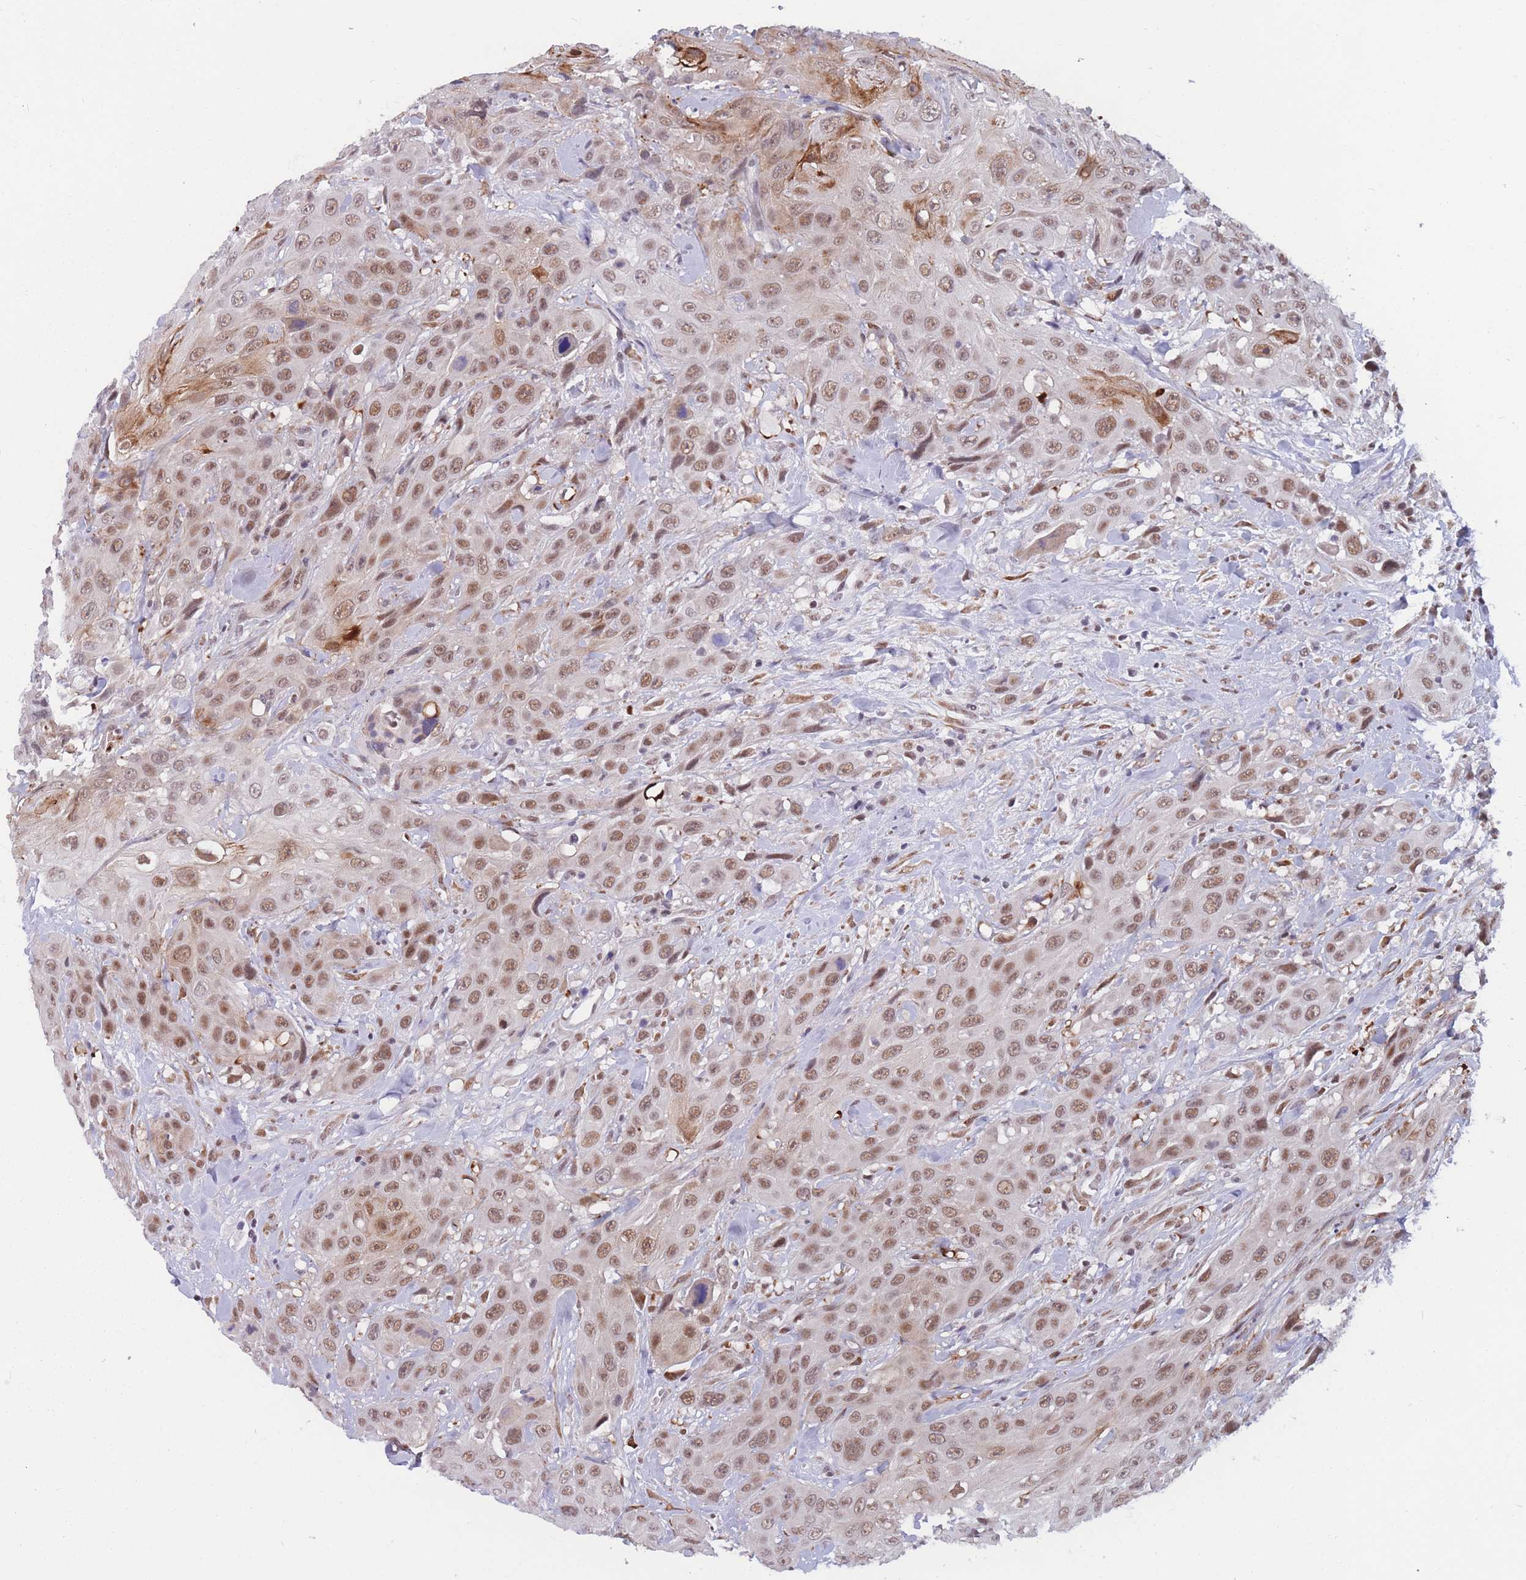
{"staining": {"intensity": "moderate", "quantity": ">75%", "location": "nuclear"}, "tissue": "head and neck cancer", "cell_type": "Tumor cells", "image_type": "cancer", "snomed": [{"axis": "morphology", "description": "Squamous cell carcinoma, NOS"}, {"axis": "topography", "description": "Head-Neck"}], "caption": "IHC micrograph of head and neck cancer stained for a protein (brown), which displays medium levels of moderate nuclear positivity in about >75% of tumor cells.", "gene": "BCL9L", "patient": {"sex": "male", "age": 81}}